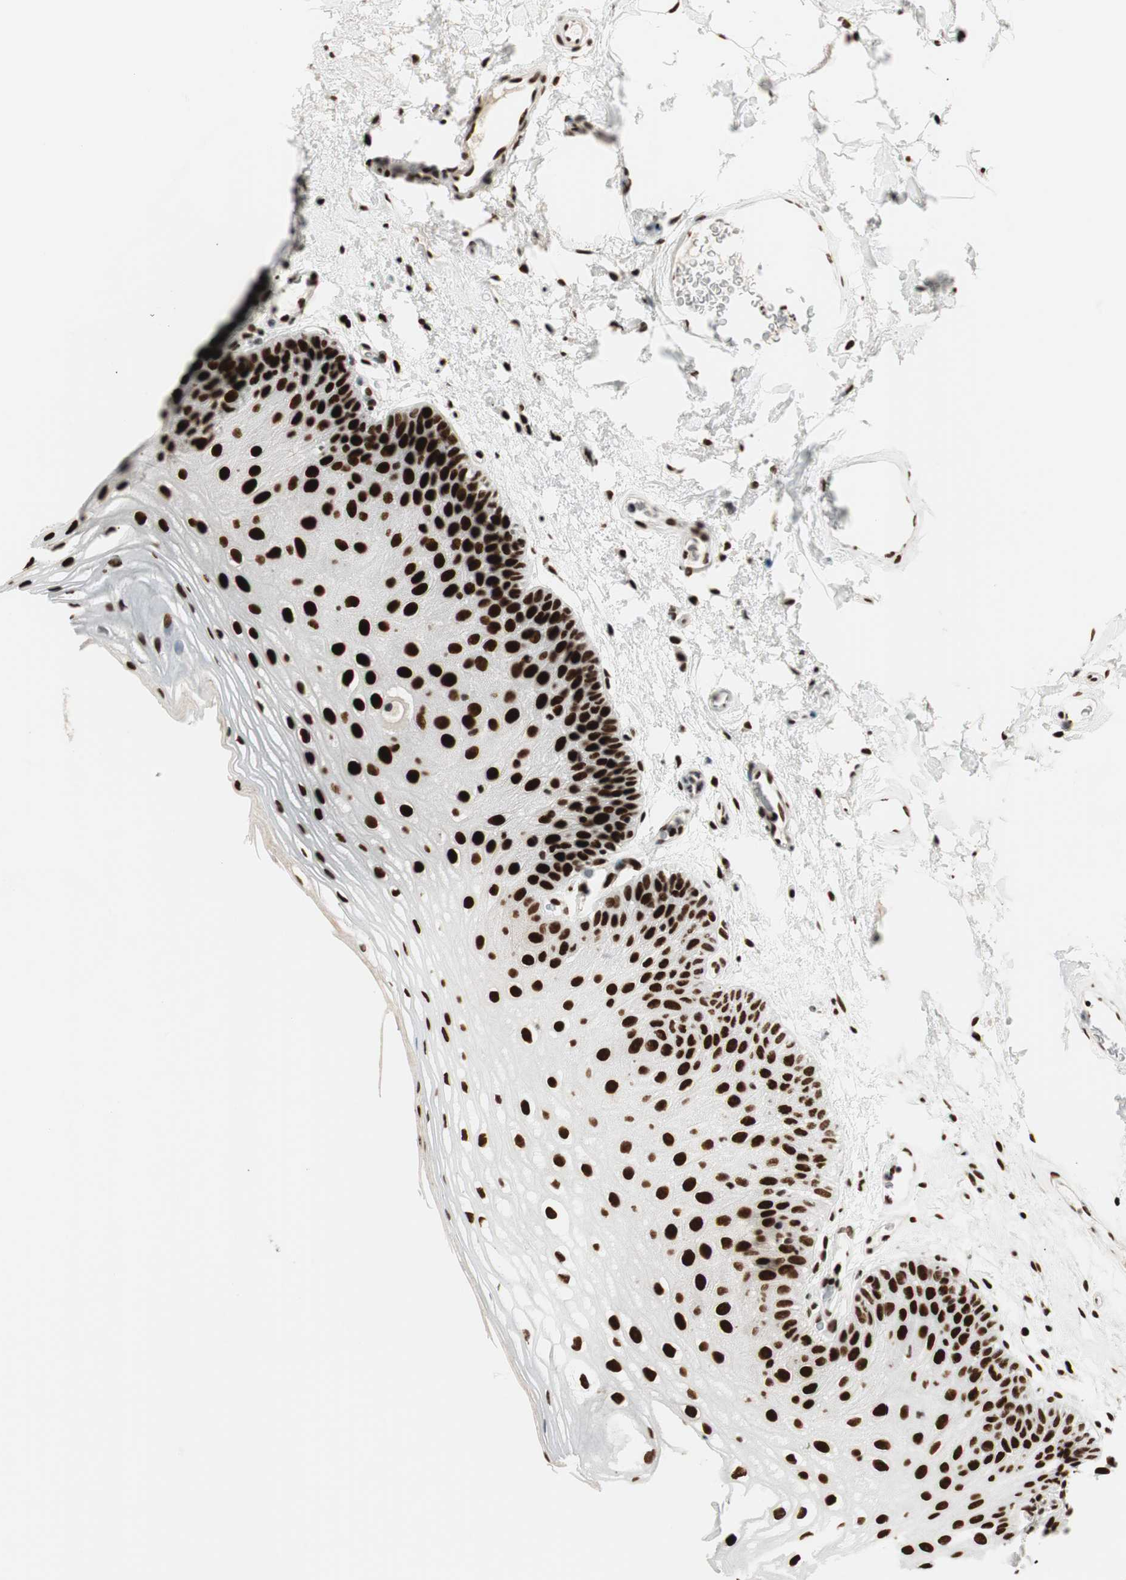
{"staining": {"intensity": "strong", "quantity": ">75%", "location": "nuclear"}, "tissue": "oral mucosa", "cell_type": "Squamous epithelial cells", "image_type": "normal", "snomed": [{"axis": "morphology", "description": "Normal tissue, NOS"}, {"axis": "morphology", "description": "Squamous cell carcinoma, NOS"}, {"axis": "topography", "description": "Skeletal muscle"}, {"axis": "topography", "description": "Oral tissue"}], "caption": "Brown immunohistochemical staining in unremarkable oral mucosa demonstrates strong nuclear expression in approximately >75% of squamous epithelial cells.", "gene": "PSME3", "patient": {"sex": "male", "age": 71}}